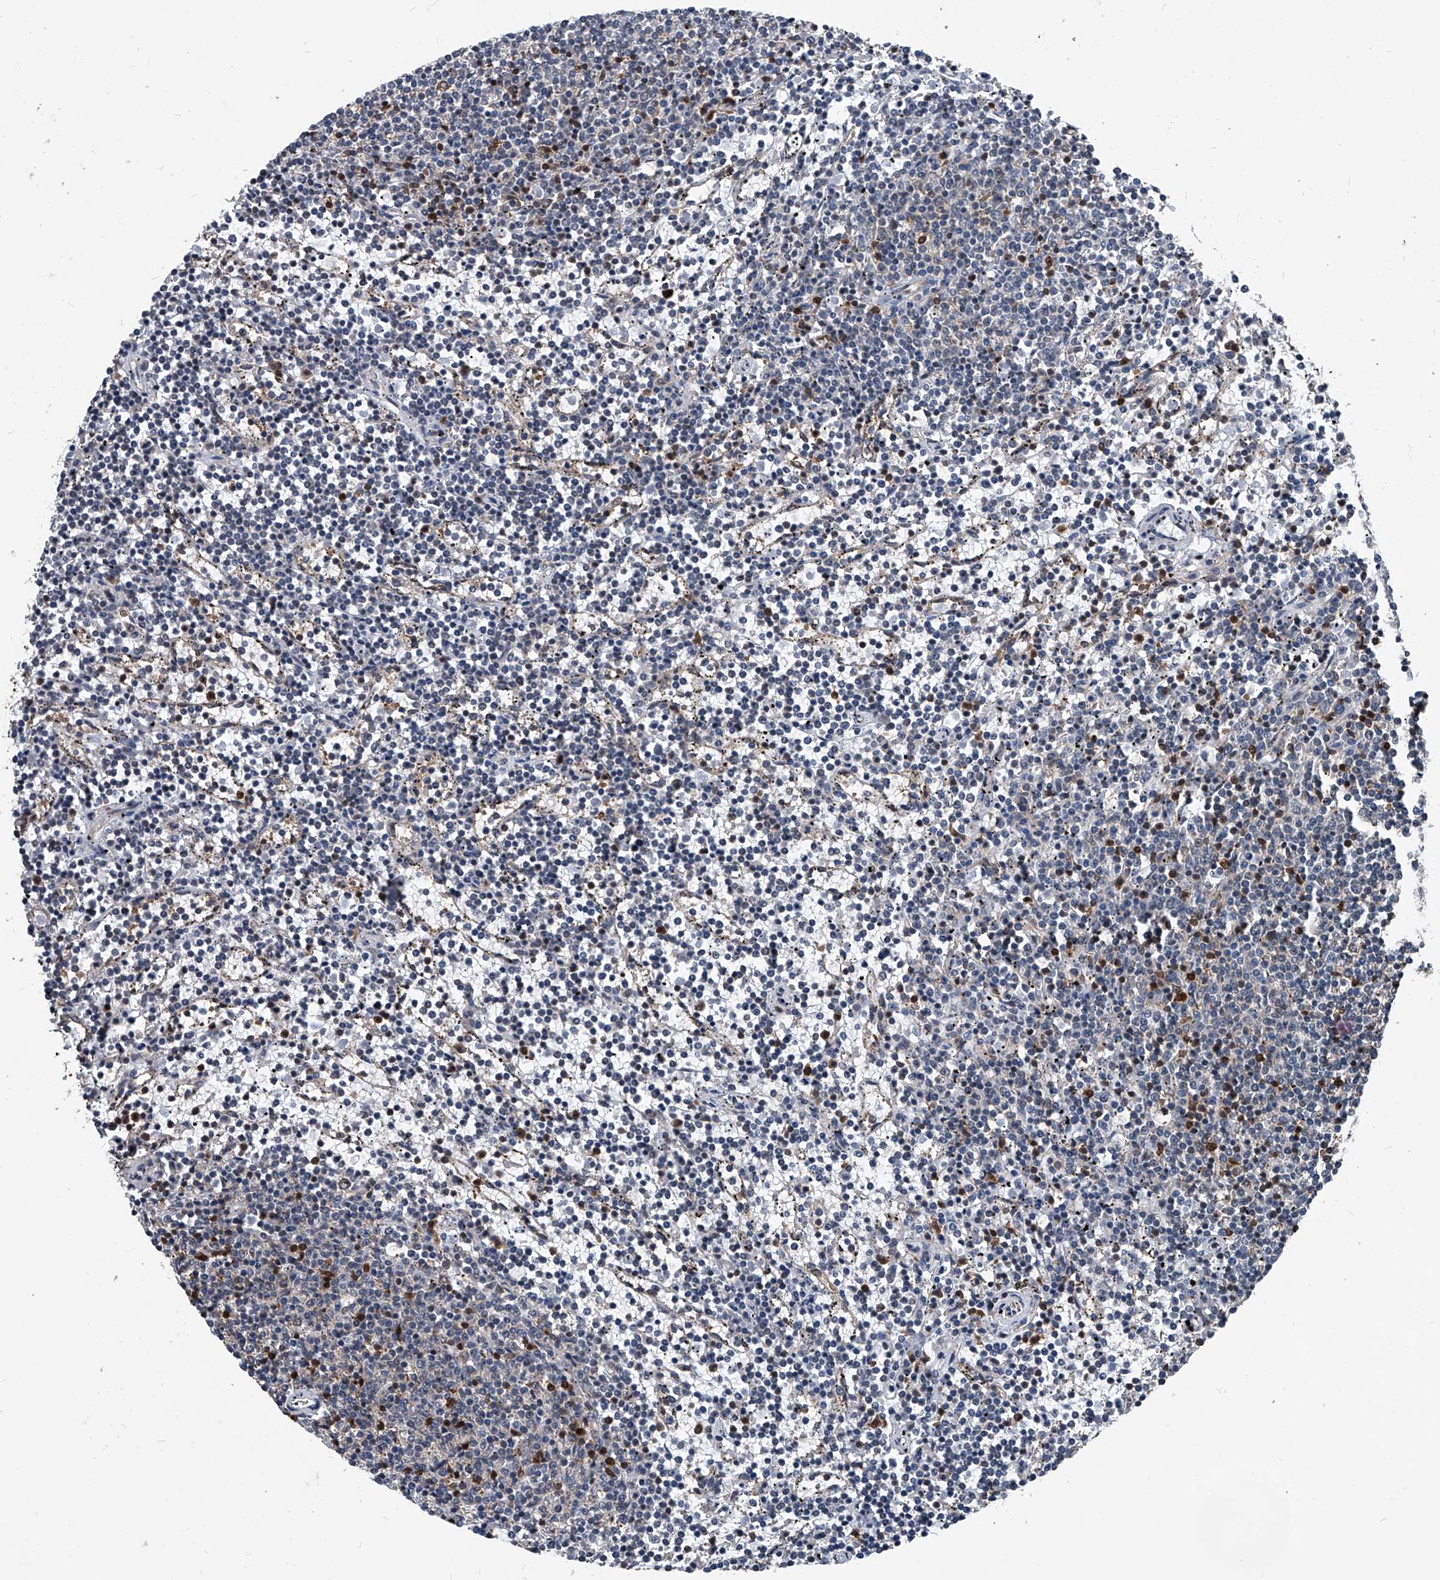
{"staining": {"intensity": "negative", "quantity": "none", "location": "none"}, "tissue": "lymphoma", "cell_type": "Tumor cells", "image_type": "cancer", "snomed": [{"axis": "morphology", "description": "Malignant lymphoma, non-Hodgkin's type, Low grade"}, {"axis": "topography", "description": "Spleen"}], "caption": "An IHC histopathology image of lymphoma is shown. There is no staining in tumor cells of lymphoma. (DAB (3,3'-diaminobenzidine) immunohistochemistry (IHC) with hematoxylin counter stain).", "gene": "FKBP5", "patient": {"sex": "female", "age": 50}}